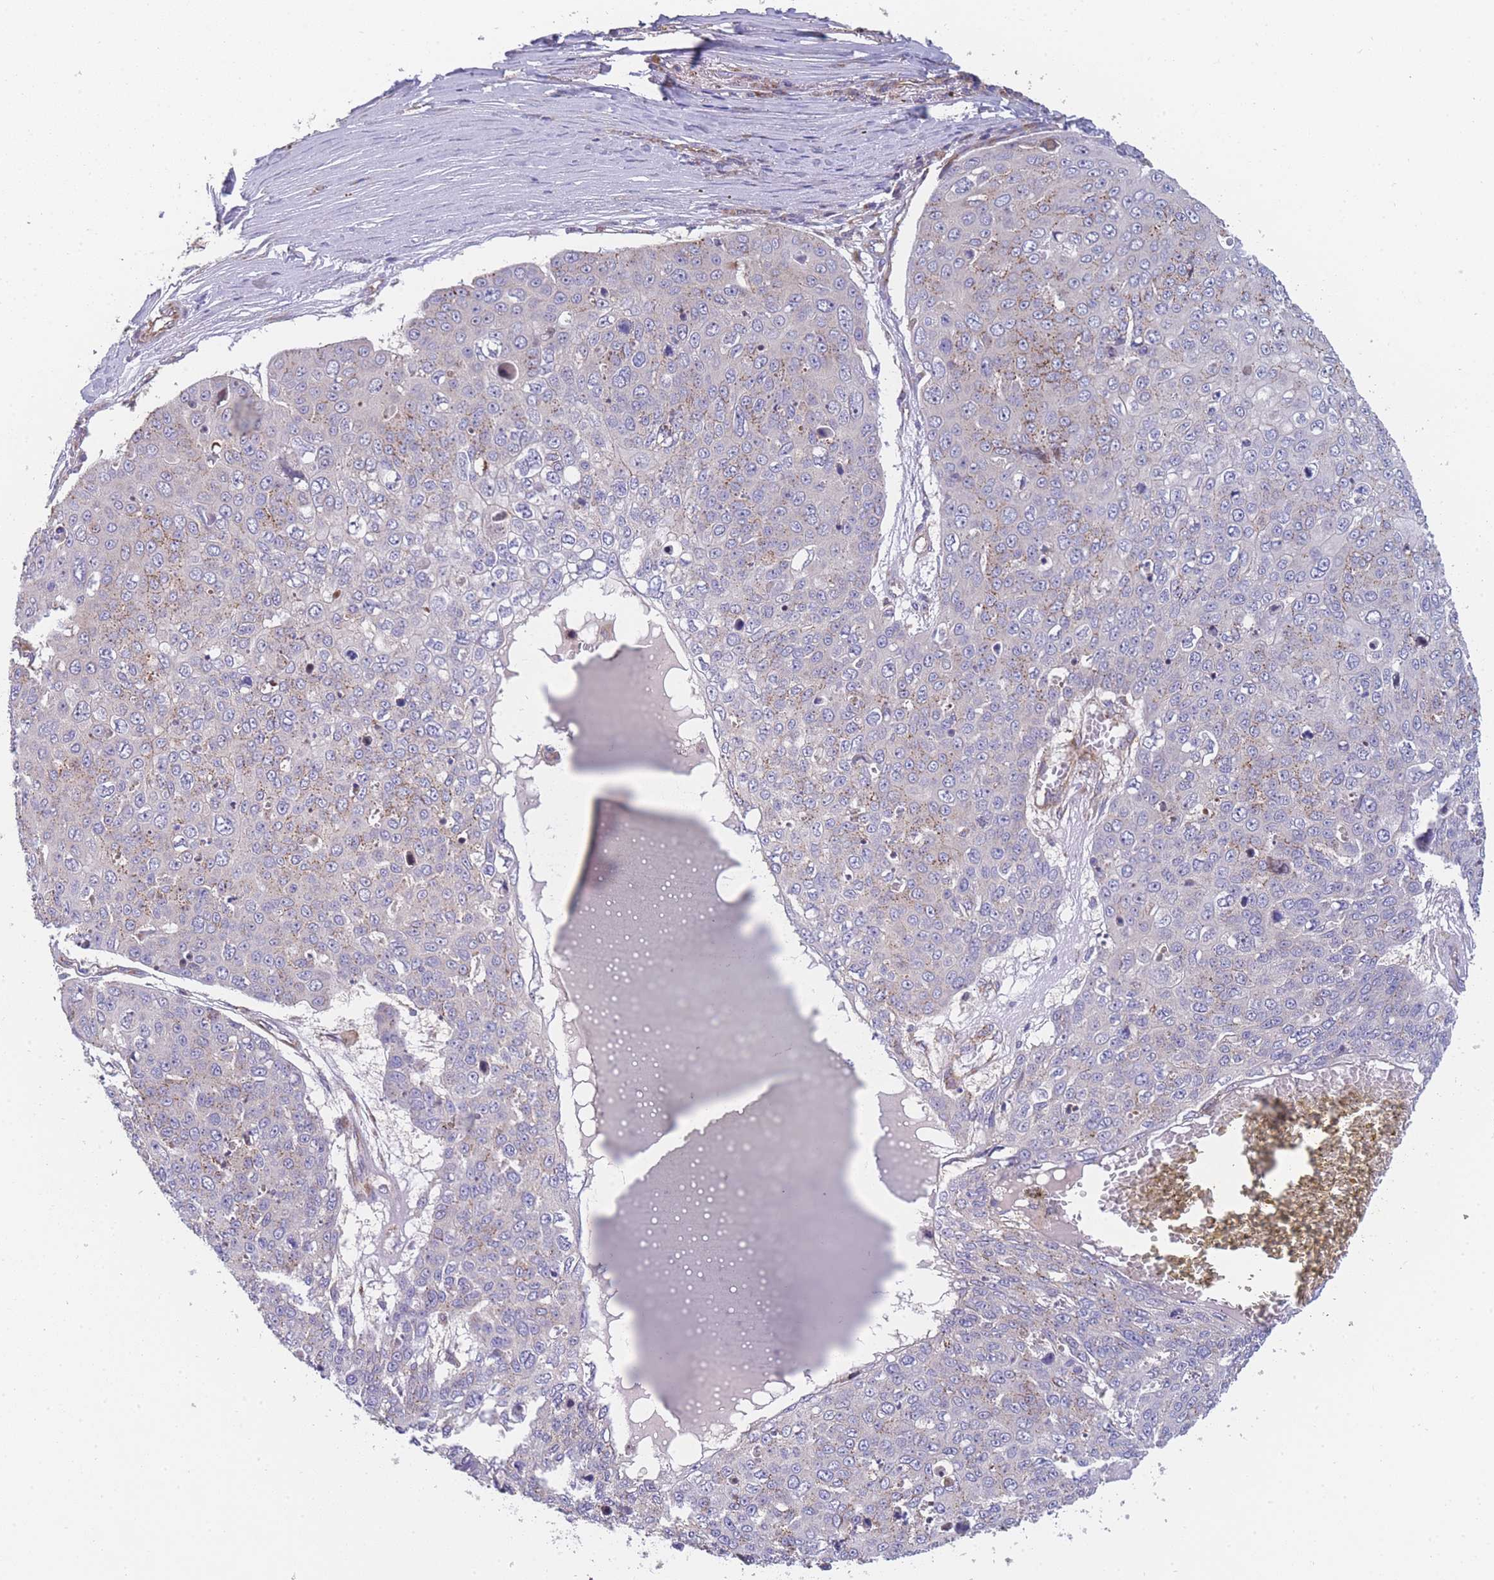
{"staining": {"intensity": "weak", "quantity": "<25%", "location": "cytoplasmic/membranous"}, "tissue": "skin cancer", "cell_type": "Tumor cells", "image_type": "cancer", "snomed": [{"axis": "morphology", "description": "Squamous cell carcinoma, NOS"}, {"axis": "topography", "description": "Skin"}], "caption": "Tumor cells show no significant expression in squamous cell carcinoma (skin).", "gene": "MTRES1", "patient": {"sex": "male", "age": 71}}